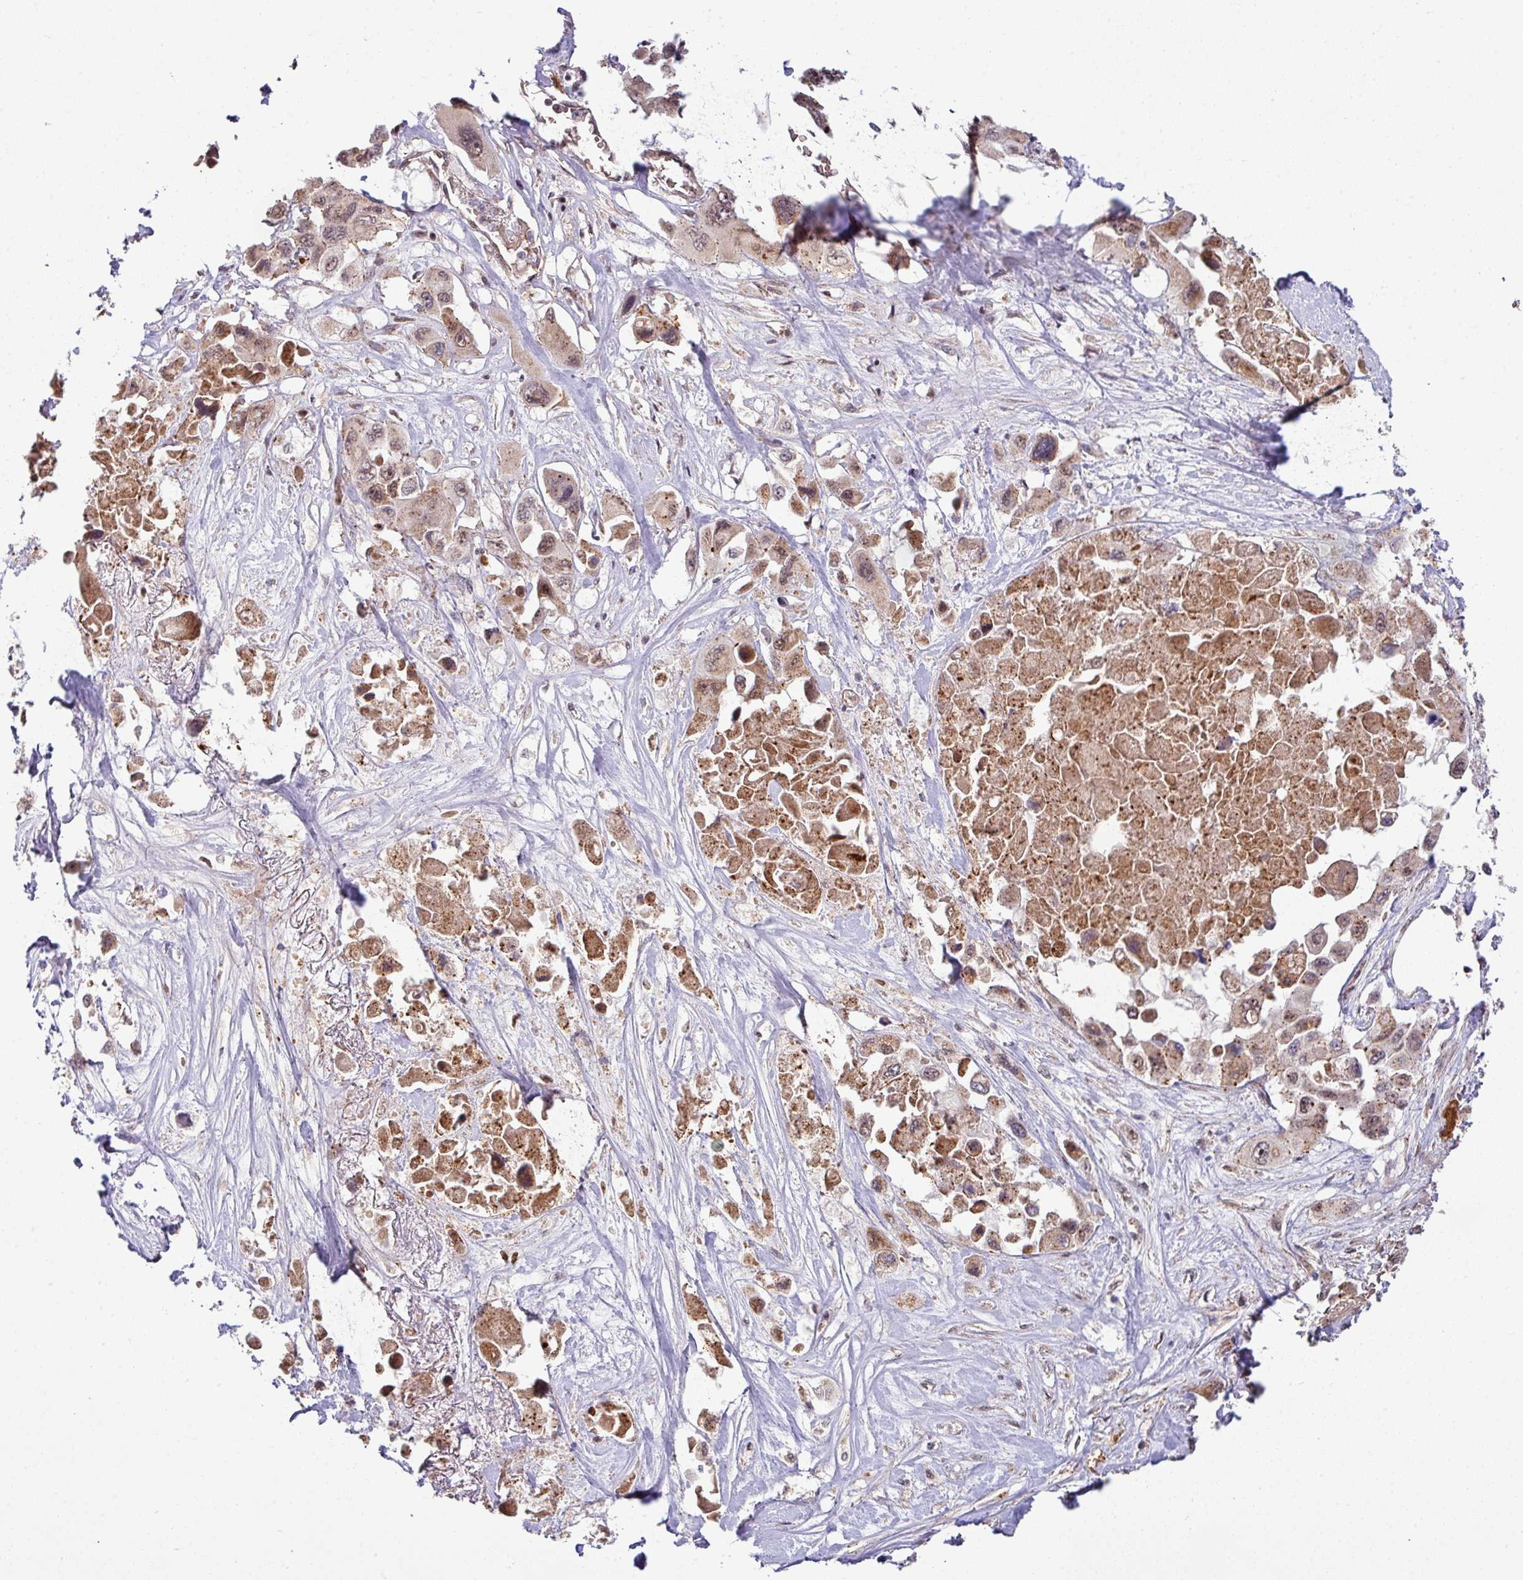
{"staining": {"intensity": "weak", "quantity": ">75%", "location": "nuclear"}, "tissue": "pancreatic cancer", "cell_type": "Tumor cells", "image_type": "cancer", "snomed": [{"axis": "morphology", "description": "Adenocarcinoma, NOS"}, {"axis": "topography", "description": "Pancreas"}], "caption": "Weak nuclear protein positivity is present in about >75% of tumor cells in pancreatic cancer (adenocarcinoma).", "gene": "PHF23", "patient": {"sex": "male", "age": 92}}